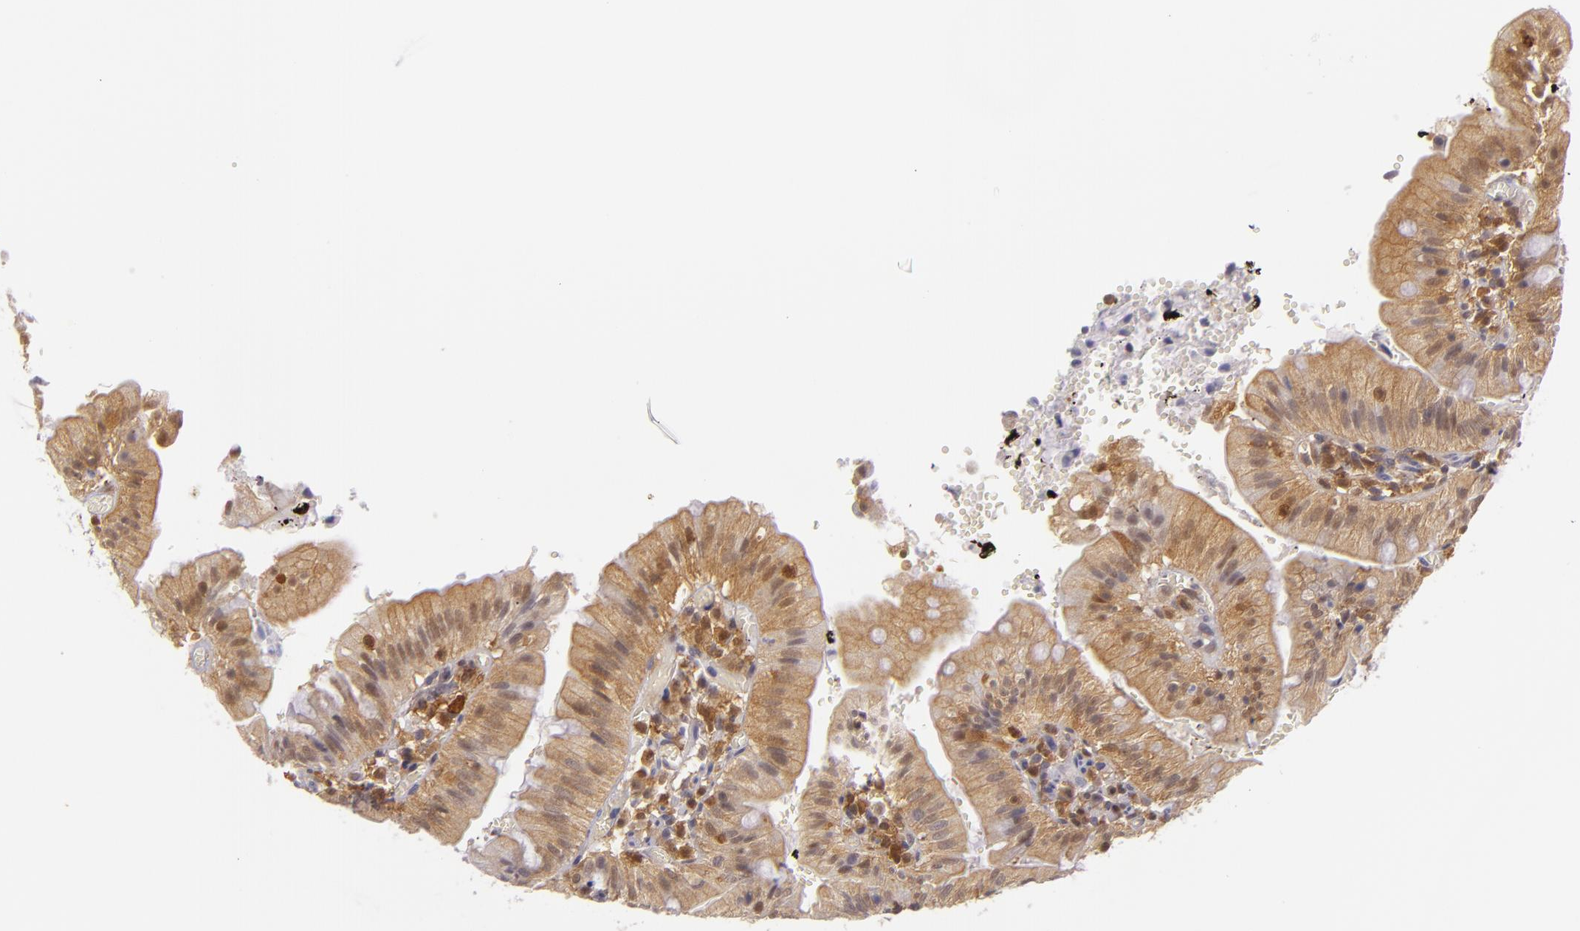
{"staining": {"intensity": "weak", "quantity": ">75%", "location": "cytoplasmic/membranous,nuclear"}, "tissue": "small intestine", "cell_type": "Glandular cells", "image_type": "normal", "snomed": [{"axis": "morphology", "description": "Normal tissue, NOS"}, {"axis": "topography", "description": "Small intestine"}], "caption": "Normal small intestine reveals weak cytoplasmic/membranous,nuclear positivity in approximately >75% of glandular cells, visualized by immunohistochemistry. (DAB (3,3'-diaminobenzidine) = brown stain, brightfield microscopy at high magnification).", "gene": "HSPH1", "patient": {"sex": "male", "age": 71}}